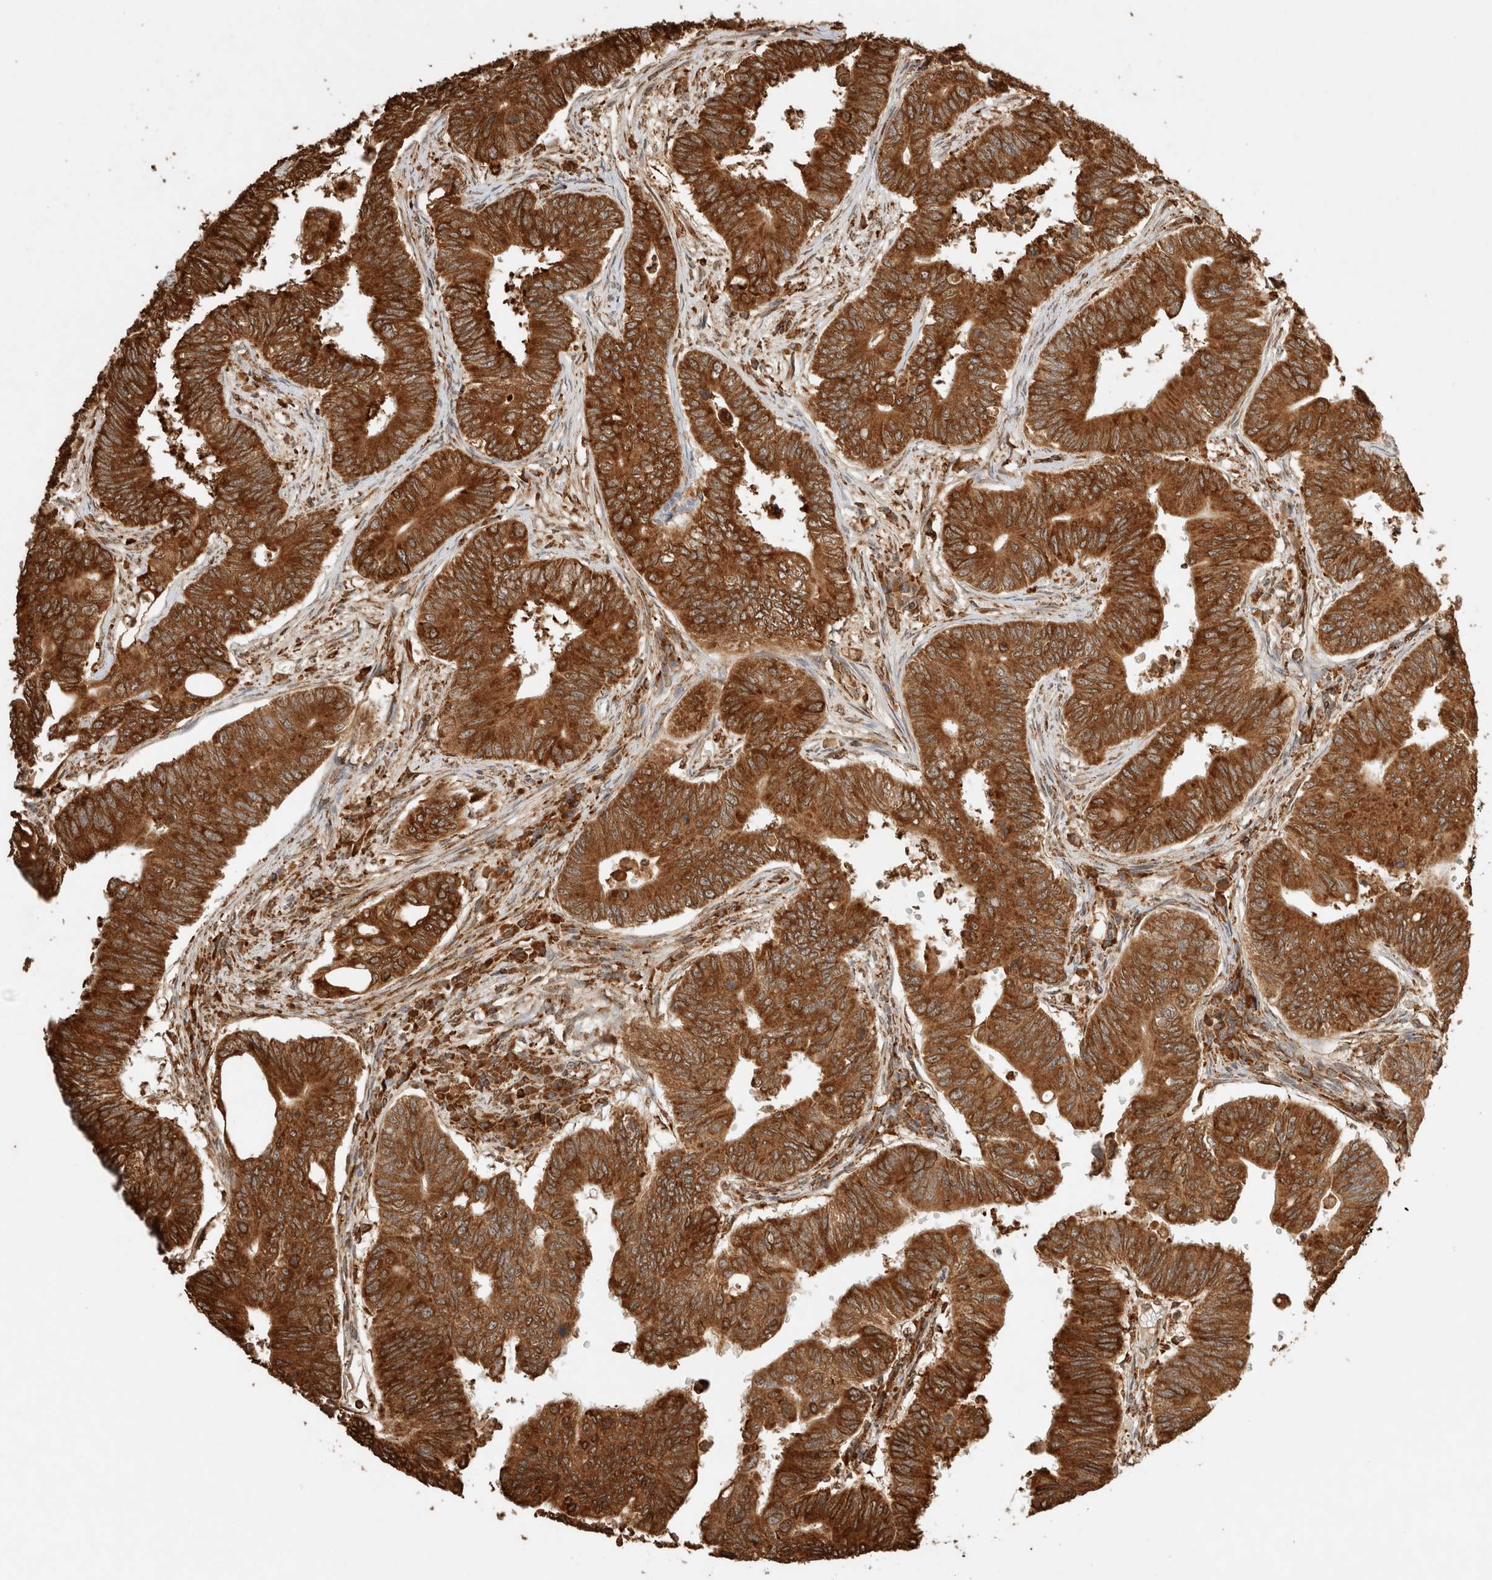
{"staining": {"intensity": "moderate", "quantity": ">75%", "location": "cytoplasmic/membranous"}, "tissue": "colorectal cancer", "cell_type": "Tumor cells", "image_type": "cancer", "snomed": [{"axis": "morphology", "description": "Adenoma, NOS"}, {"axis": "morphology", "description": "Adenocarcinoma, NOS"}, {"axis": "topography", "description": "Colon"}], "caption": "A high-resolution photomicrograph shows immunohistochemistry staining of colorectal adenoma, which demonstrates moderate cytoplasmic/membranous staining in approximately >75% of tumor cells.", "gene": "ERAP1", "patient": {"sex": "male", "age": 79}}